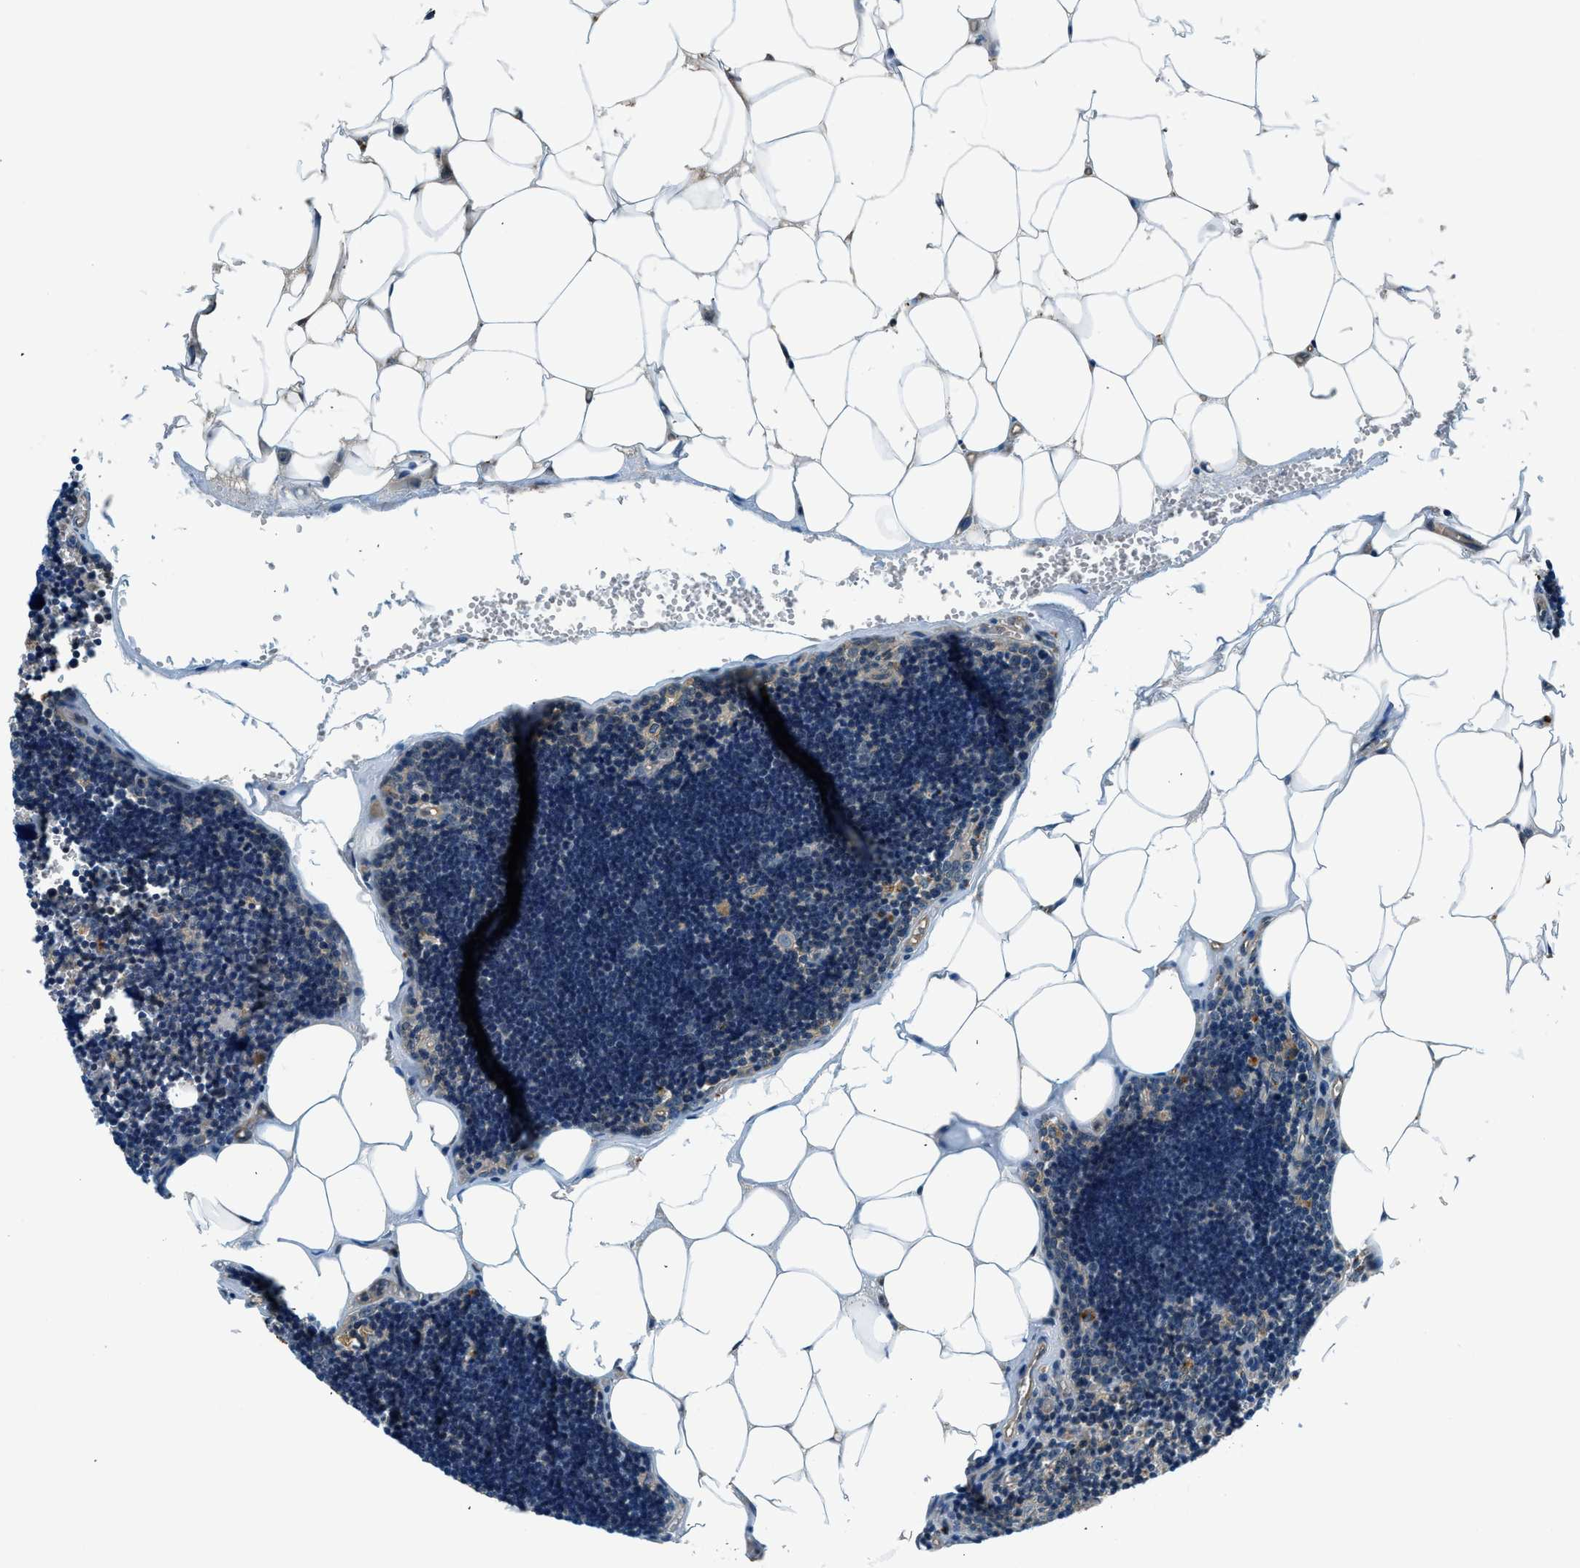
{"staining": {"intensity": "weak", "quantity": "<25%", "location": "cytoplasmic/membranous,nuclear"}, "tissue": "lymph node", "cell_type": "Non-germinal center cells", "image_type": "normal", "snomed": [{"axis": "morphology", "description": "Normal tissue, NOS"}, {"axis": "topography", "description": "Lymph node"}], "caption": "Immunohistochemistry (IHC) histopathology image of benign lymph node: lymph node stained with DAB (3,3'-diaminobenzidine) demonstrates no significant protein expression in non-germinal center cells.", "gene": "SLC19A2", "patient": {"sex": "male", "age": 33}}